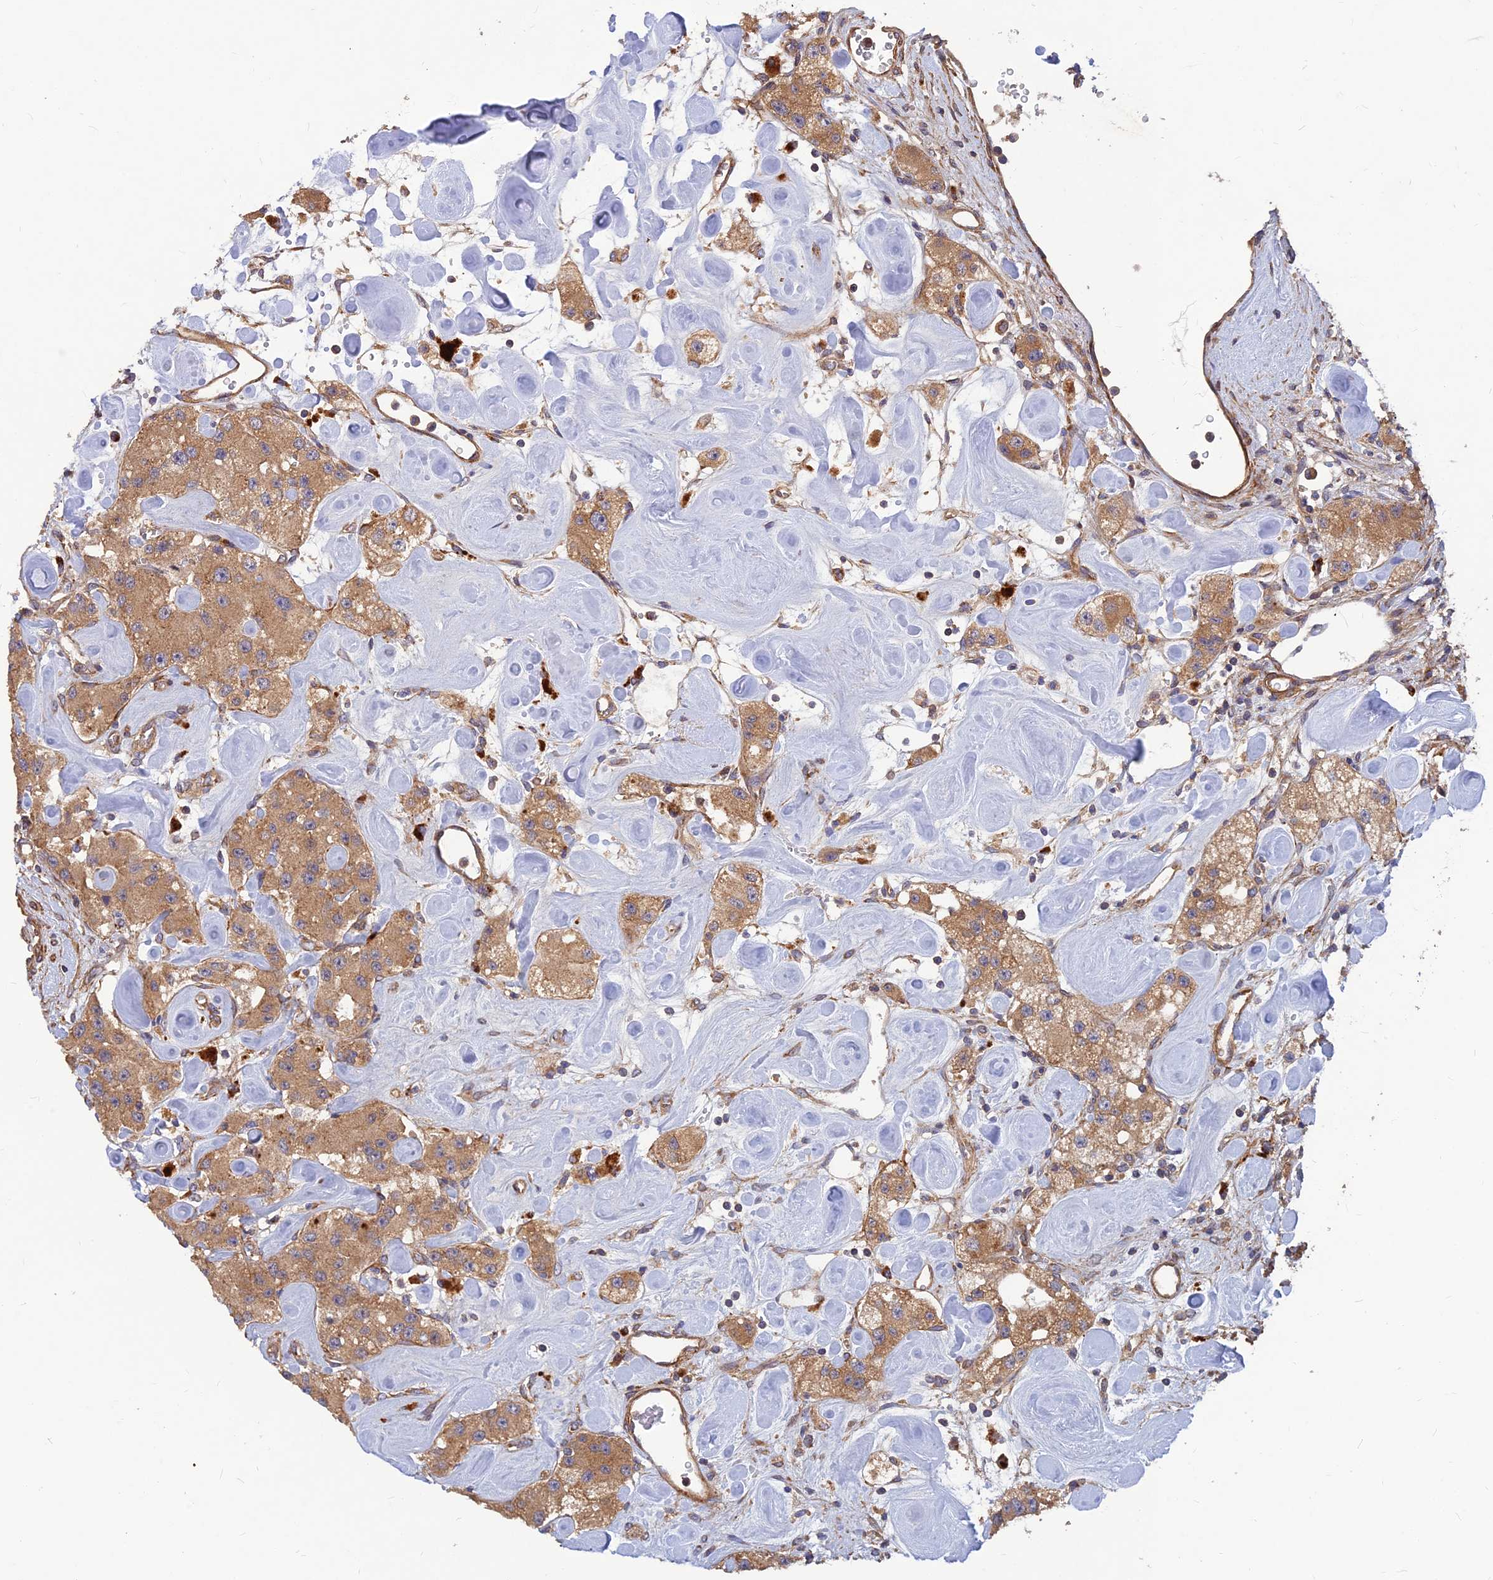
{"staining": {"intensity": "moderate", "quantity": ">75%", "location": "cytoplasmic/membranous"}, "tissue": "carcinoid", "cell_type": "Tumor cells", "image_type": "cancer", "snomed": [{"axis": "morphology", "description": "Carcinoid, malignant, NOS"}, {"axis": "topography", "description": "Pancreas"}], "caption": "Human carcinoid stained with a brown dye displays moderate cytoplasmic/membranous positive positivity in approximately >75% of tumor cells.", "gene": "RELCH", "patient": {"sex": "male", "age": 41}}